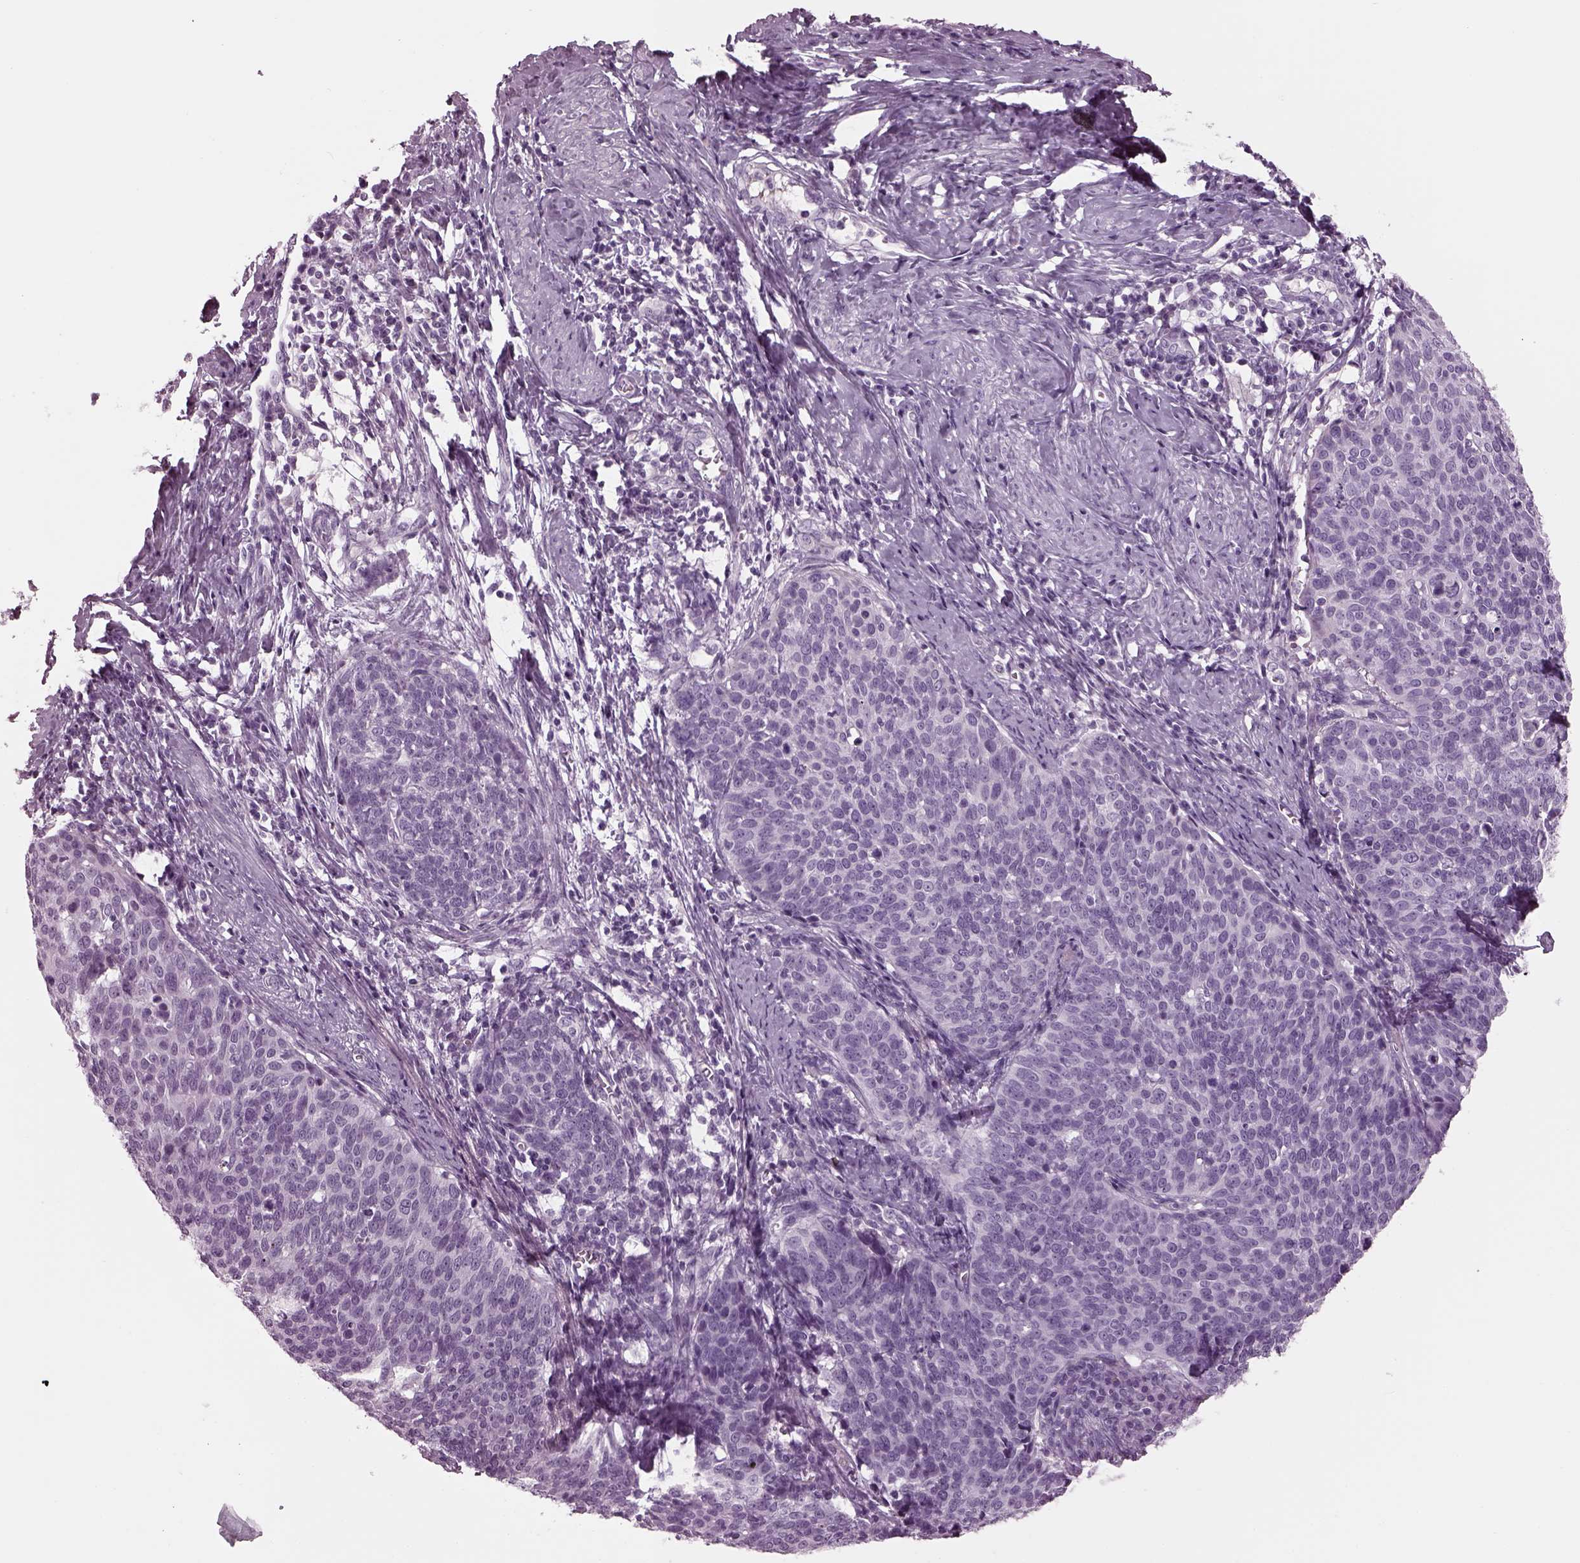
{"staining": {"intensity": "negative", "quantity": "none", "location": "none"}, "tissue": "cervical cancer", "cell_type": "Tumor cells", "image_type": "cancer", "snomed": [{"axis": "morphology", "description": "Normal tissue, NOS"}, {"axis": "morphology", "description": "Squamous cell carcinoma, NOS"}, {"axis": "topography", "description": "Cervix"}], "caption": "IHC photomicrograph of neoplastic tissue: squamous cell carcinoma (cervical) stained with DAB displays no significant protein expression in tumor cells. The staining was performed using DAB (3,3'-diaminobenzidine) to visualize the protein expression in brown, while the nuclei were stained in blue with hematoxylin (Magnification: 20x).", "gene": "DPYSL5", "patient": {"sex": "female", "age": 39}}